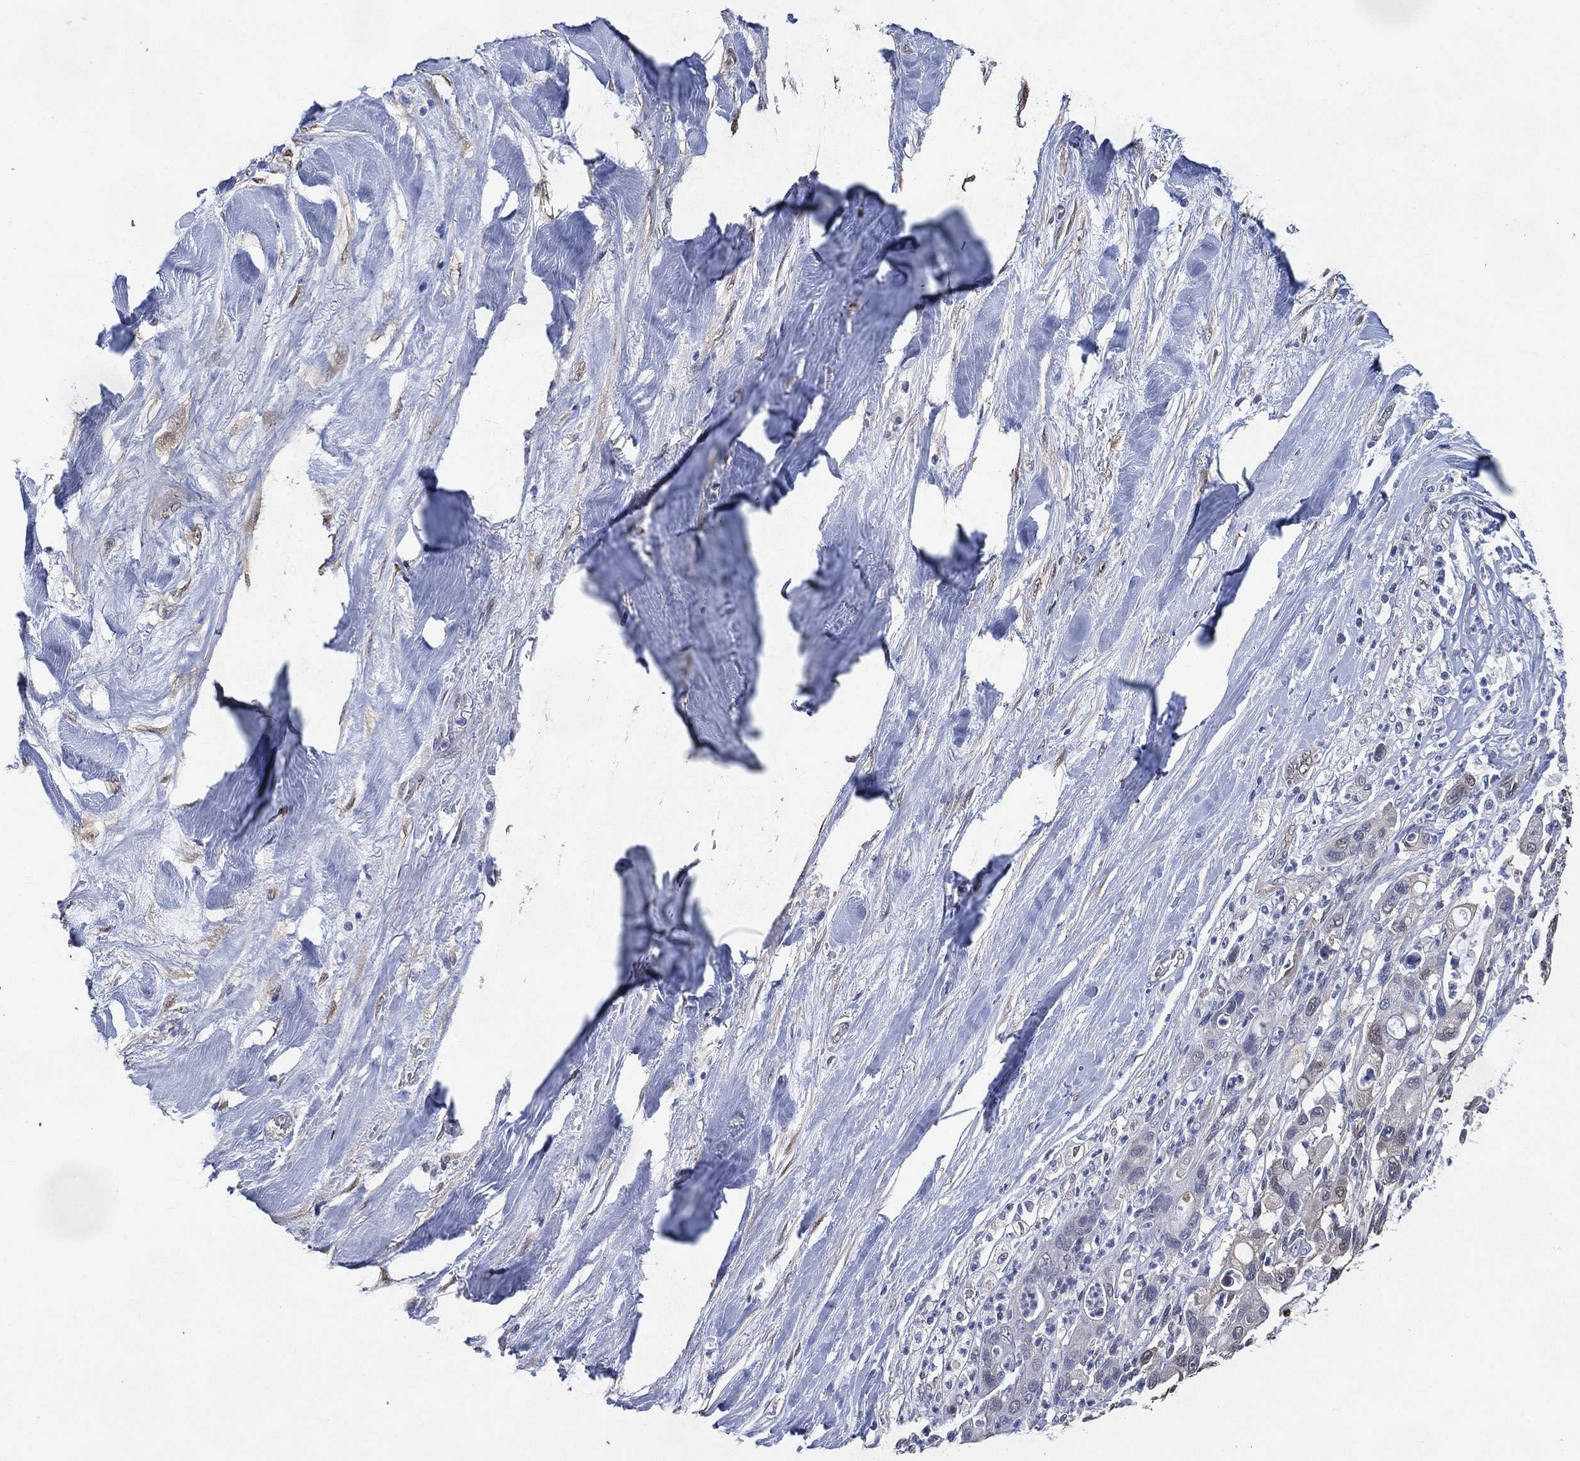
{"staining": {"intensity": "negative", "quantity": "none", "location": "none"}, "tissue": "liver cancer", "cell_type": "Tumor cells", "image_type": "cancer", "snomed": [{"axis": "morphology", "description": "Cholangiocarcinoma"}, {"axis": "topography", "description": "Liver"}], "caption": "High magnification brightfield microscopy of liver cancer stained with DAB (3,3'-diaminobenzidine) (brown) and counterstained with hematoxylin (blue): tumor cells show no significant expression.", "gene": "AK1", "patient": {"sex": "female", "age": 54}}